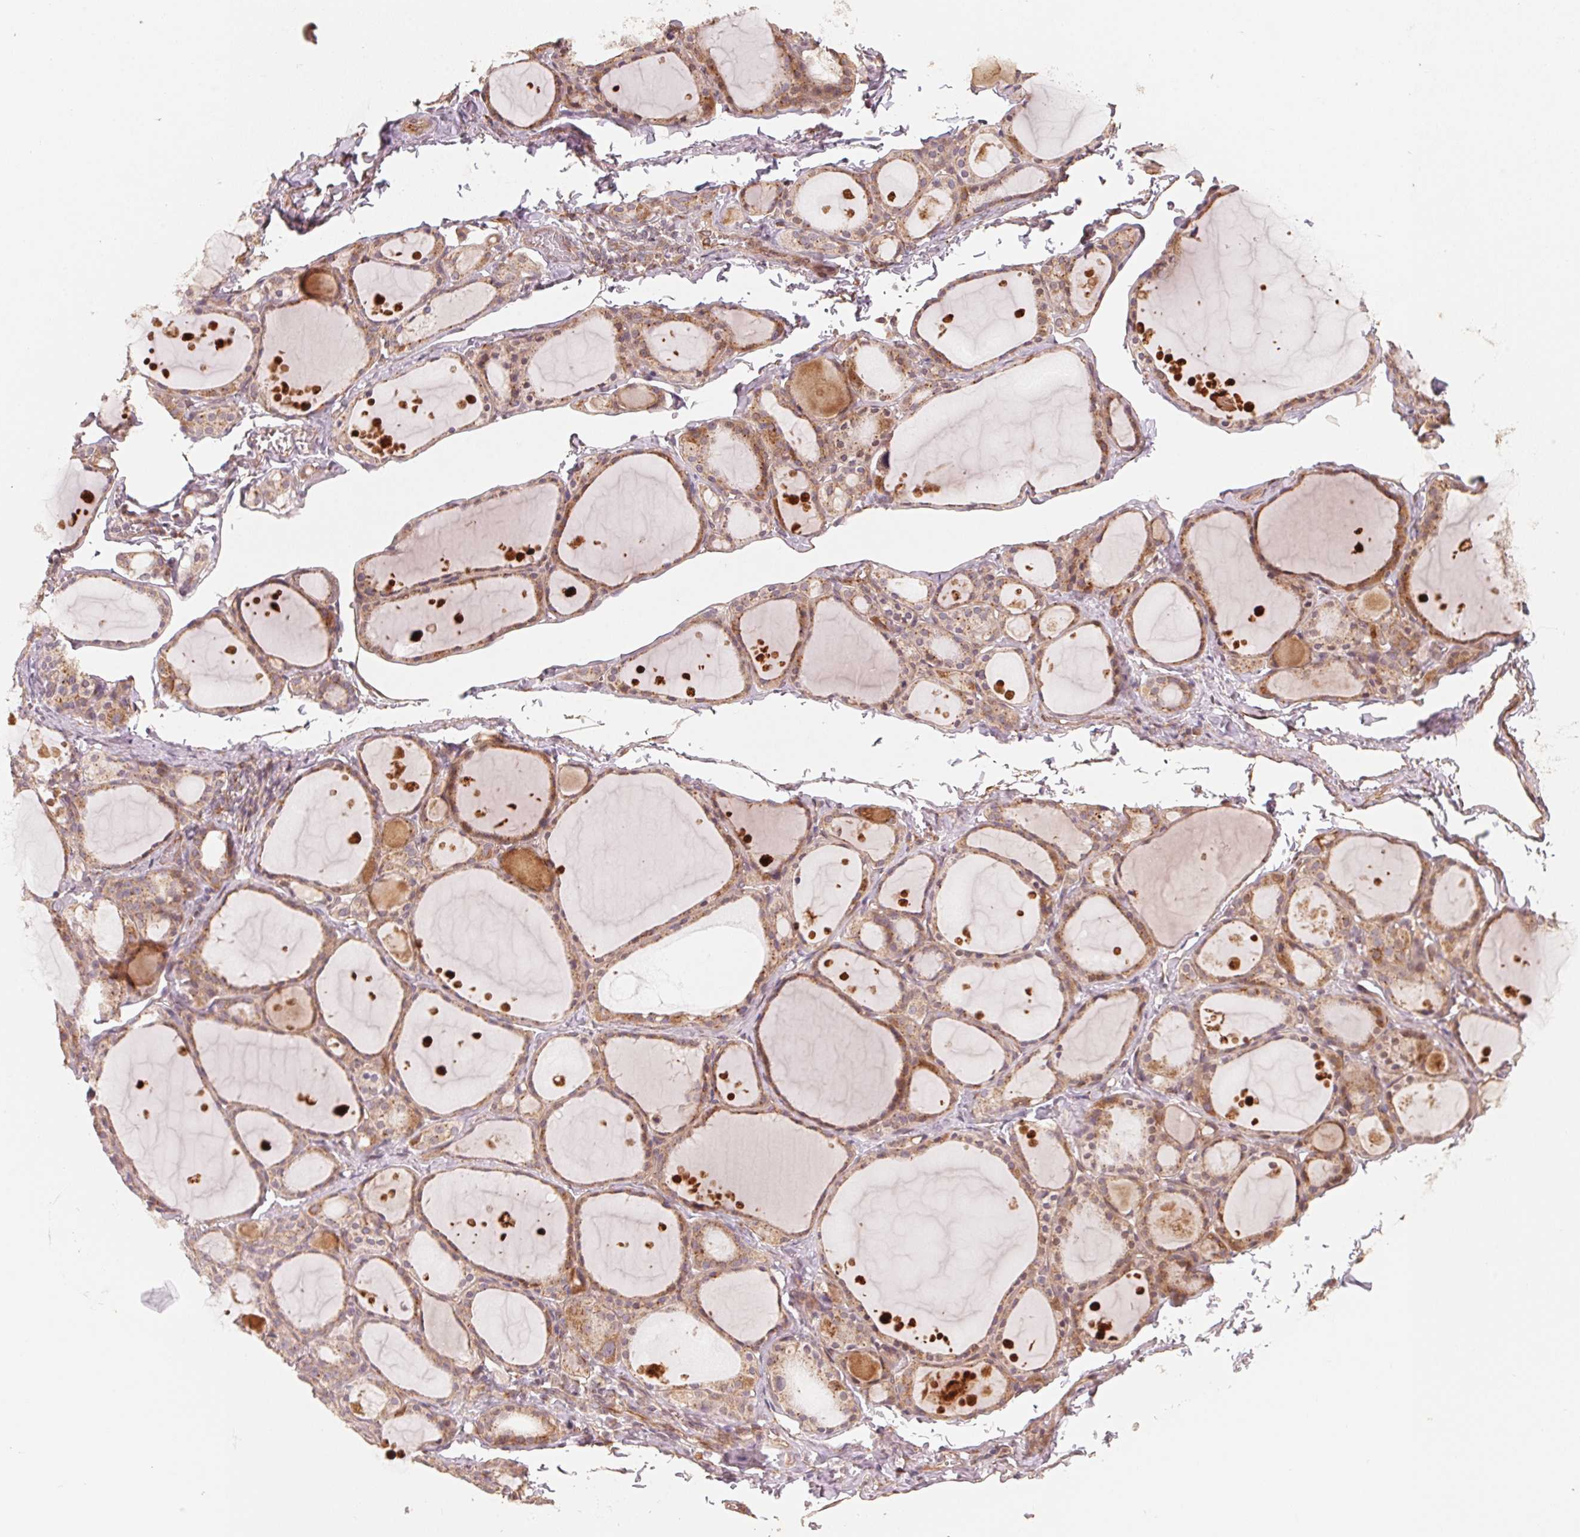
{"staining": {"intensity": "moderate", "quantity": ">75%", "location": "cytoplasmic/membranous"}, "tissue": "thyroid gland", "cell_type": "Glandular cells", "image_type": "normal", "snomed": [{"axis": "morphology", "description": "Normal tissue, NOS"}, {"axis": "topography", "description": "Thyroid gland"}], "caption": "Unremarkable thyroid gland demonstrates moderate cytoplasmic/membranous expression in approximately >75% of glandular cells.", "gene": "TSPAN12", "patient": {"sex": "male", "age": 68}}